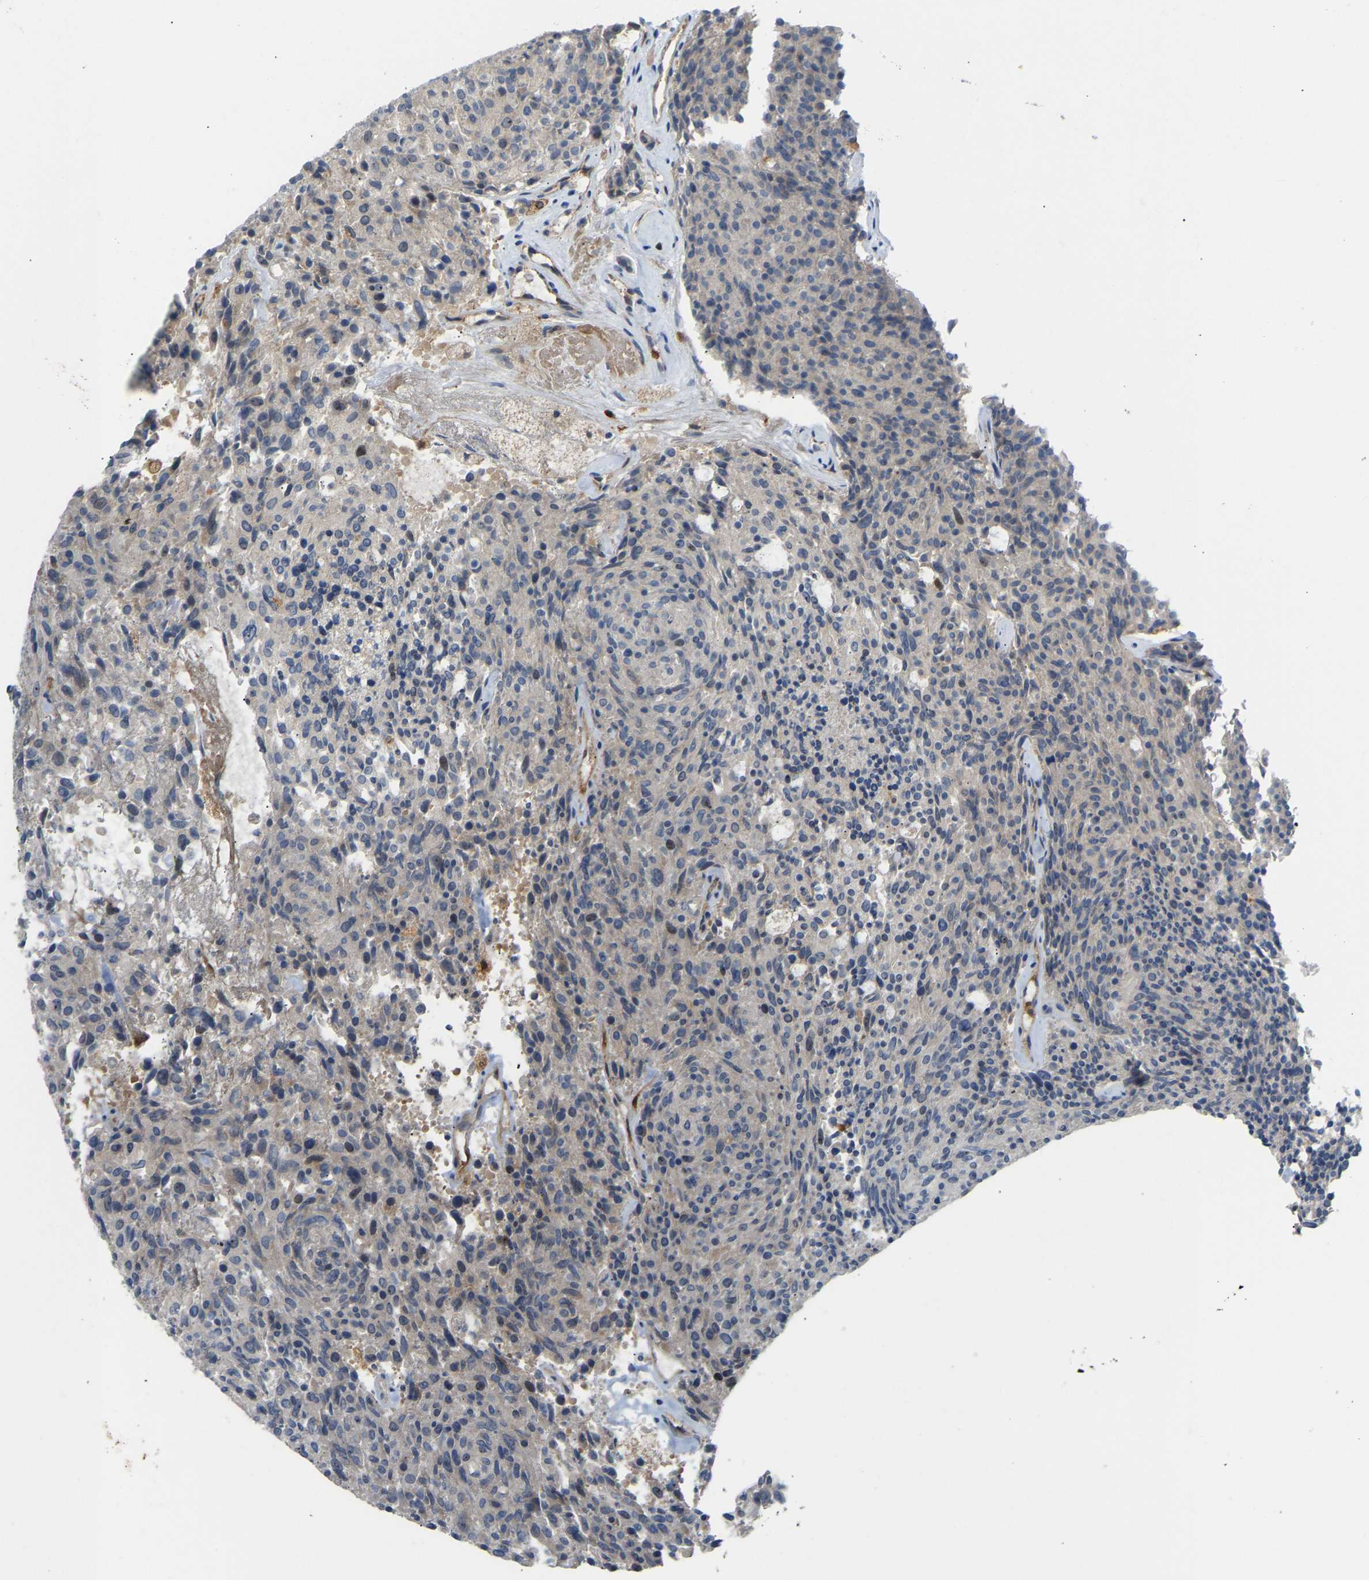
{"staining": {"intensity": "negative", "quantity": "none", "location": "none"}, "tissue": "carcinoid", "cell_type": "Tumor cells", "image_type": "cancer", "snomed": [{"axis": "morphology", "description": "Carcinoid, malignant, NOS"}, {"axis": "topography", "description": "Pancreas"}], "caption": "Protein analysis of carcinoid shows no significant staining in tumor cells. (Immunohistochemistry, brightfield microscopy, high magnification).", "gene": "PLCG2", "patient": {"sex": "female", "age": 54}}